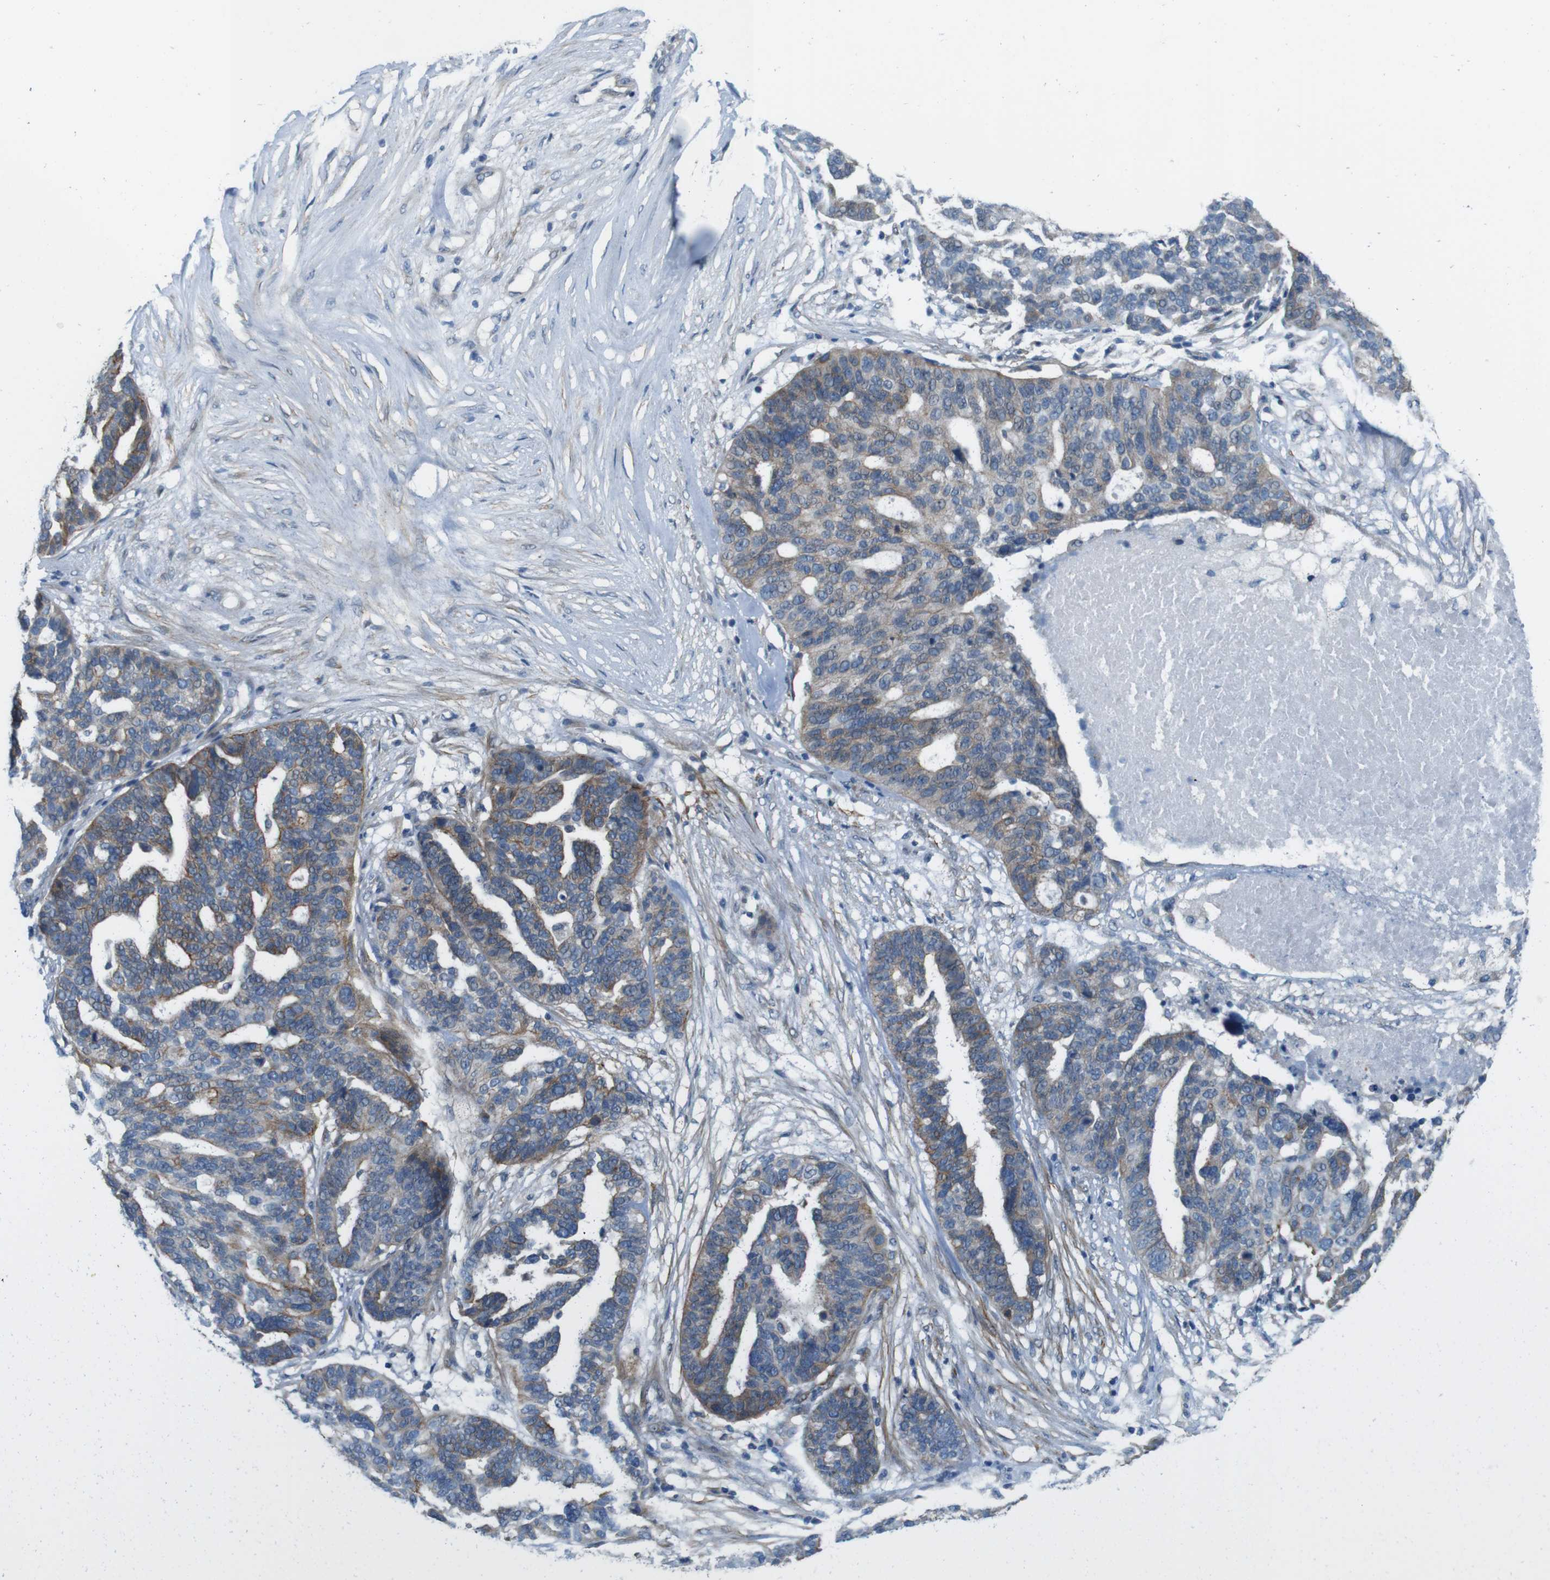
{"staining": {"intensity": "weak", "quantity": ">75%", "location": "cytoplasmic/membranous"}, "tissue": "ovarian cancer", "cell_type": "Tumor cells", "image_type": "cancer", "snomed": [{"axis": "morphology", "description": "Cystadenocarcinoma, serous, NOS"}, {"axis": "topography", "description": "Ovary"}], "caption": "Immunohistochemical staining of ovarian cancer demonstrates low levels of weak cytoplasmic/membranous protein expression in about >75% of tumor cells. The staining was performed using DAB (3,3'-diaminobenzidine) to visualize the protein expression in brown, while the nuclei were stained in blue with hematoxylin (Magnification: 20x).", "gene": "SKI", "patient": {"sex": "female", "age": 59}}